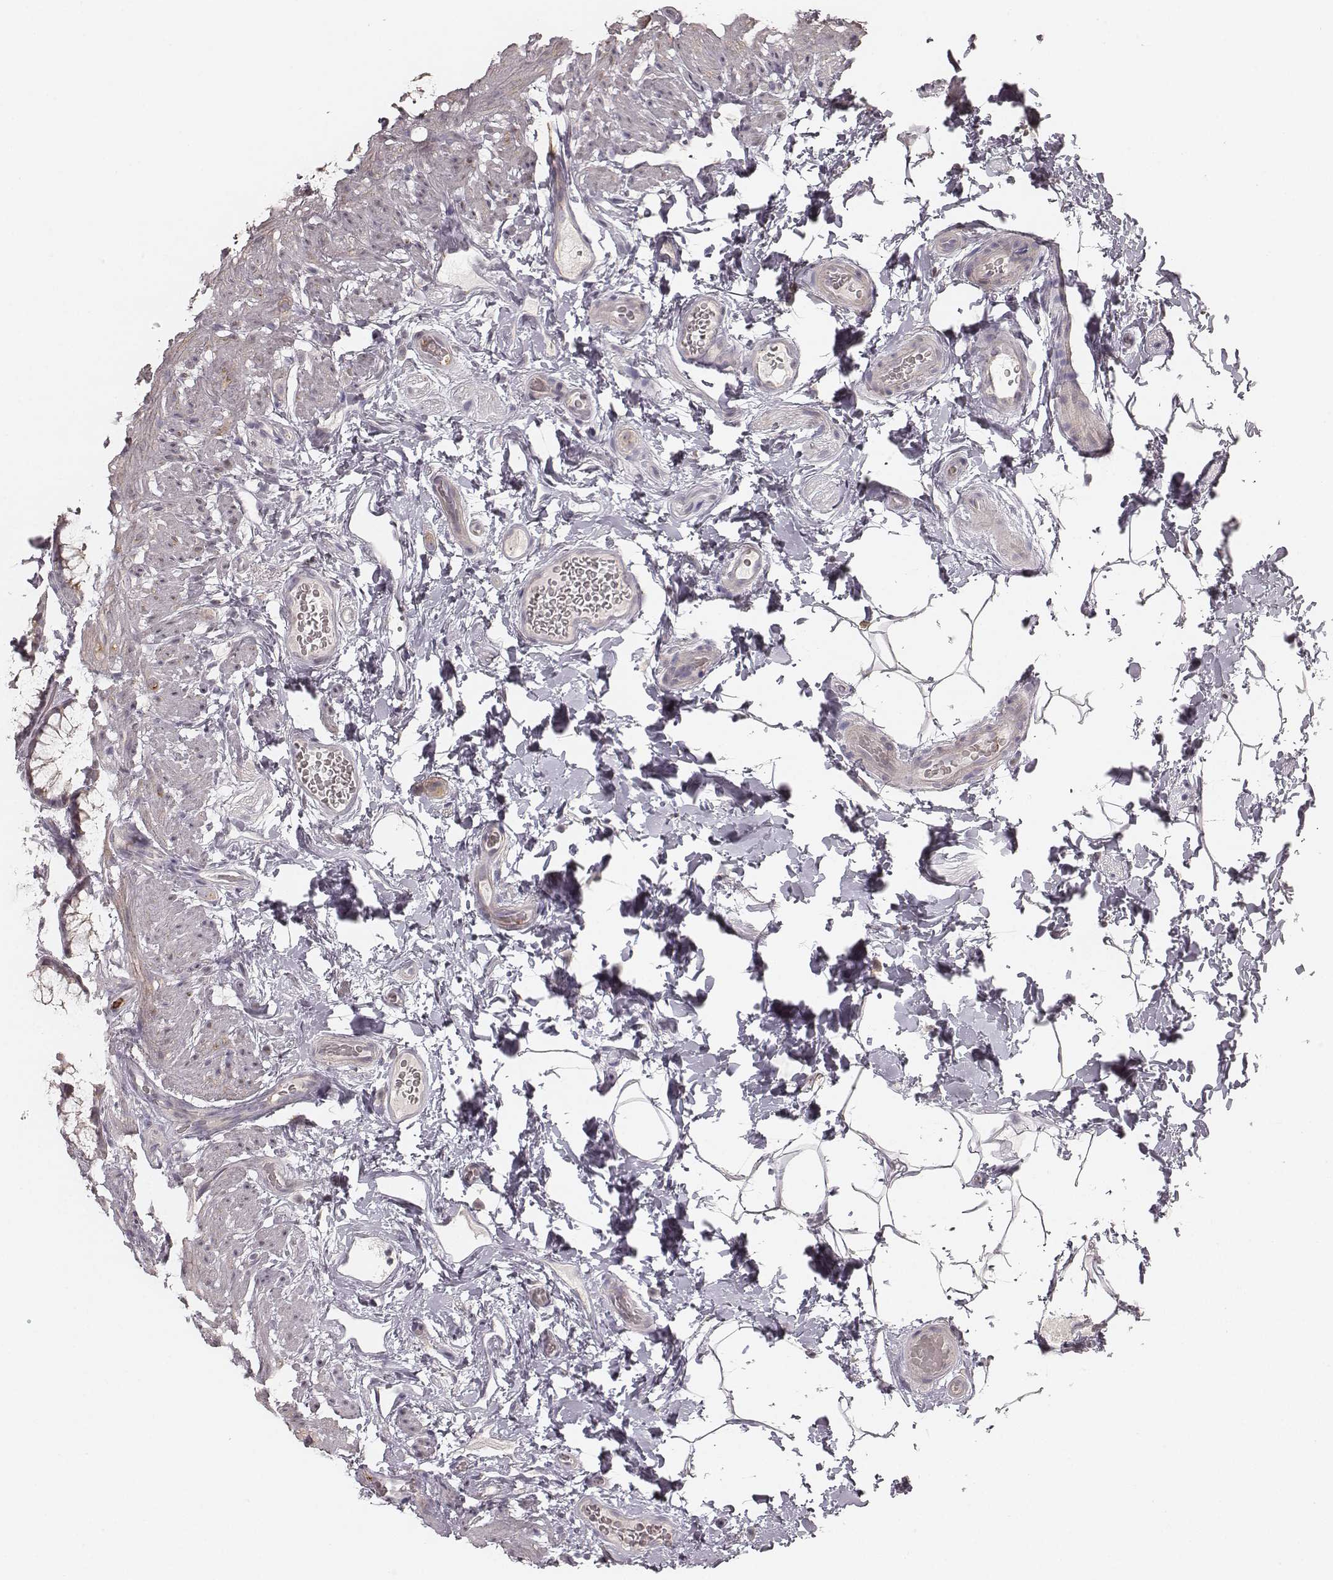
{"staining": {"intensity": "moderate", "quantity": ">75%", "location": "cytoplasmic/membranous"}, "tissue": "rectum", "cell_type": "Glandular cells", "image_type": "normal", "snomed": [{"axis": "morphology", "description": "Normal tissue, NOS"}, {"axis": "topography", "description": "Rectum"}], "caption": "A high-resolution image shows IHC staining of benign rectum, which demonstrates moderate cytoplasmic/membranous positivity in about >75% of glandular cells.", "gene": "ABCA7", "patient": {"sex": "female", "age": 62}}